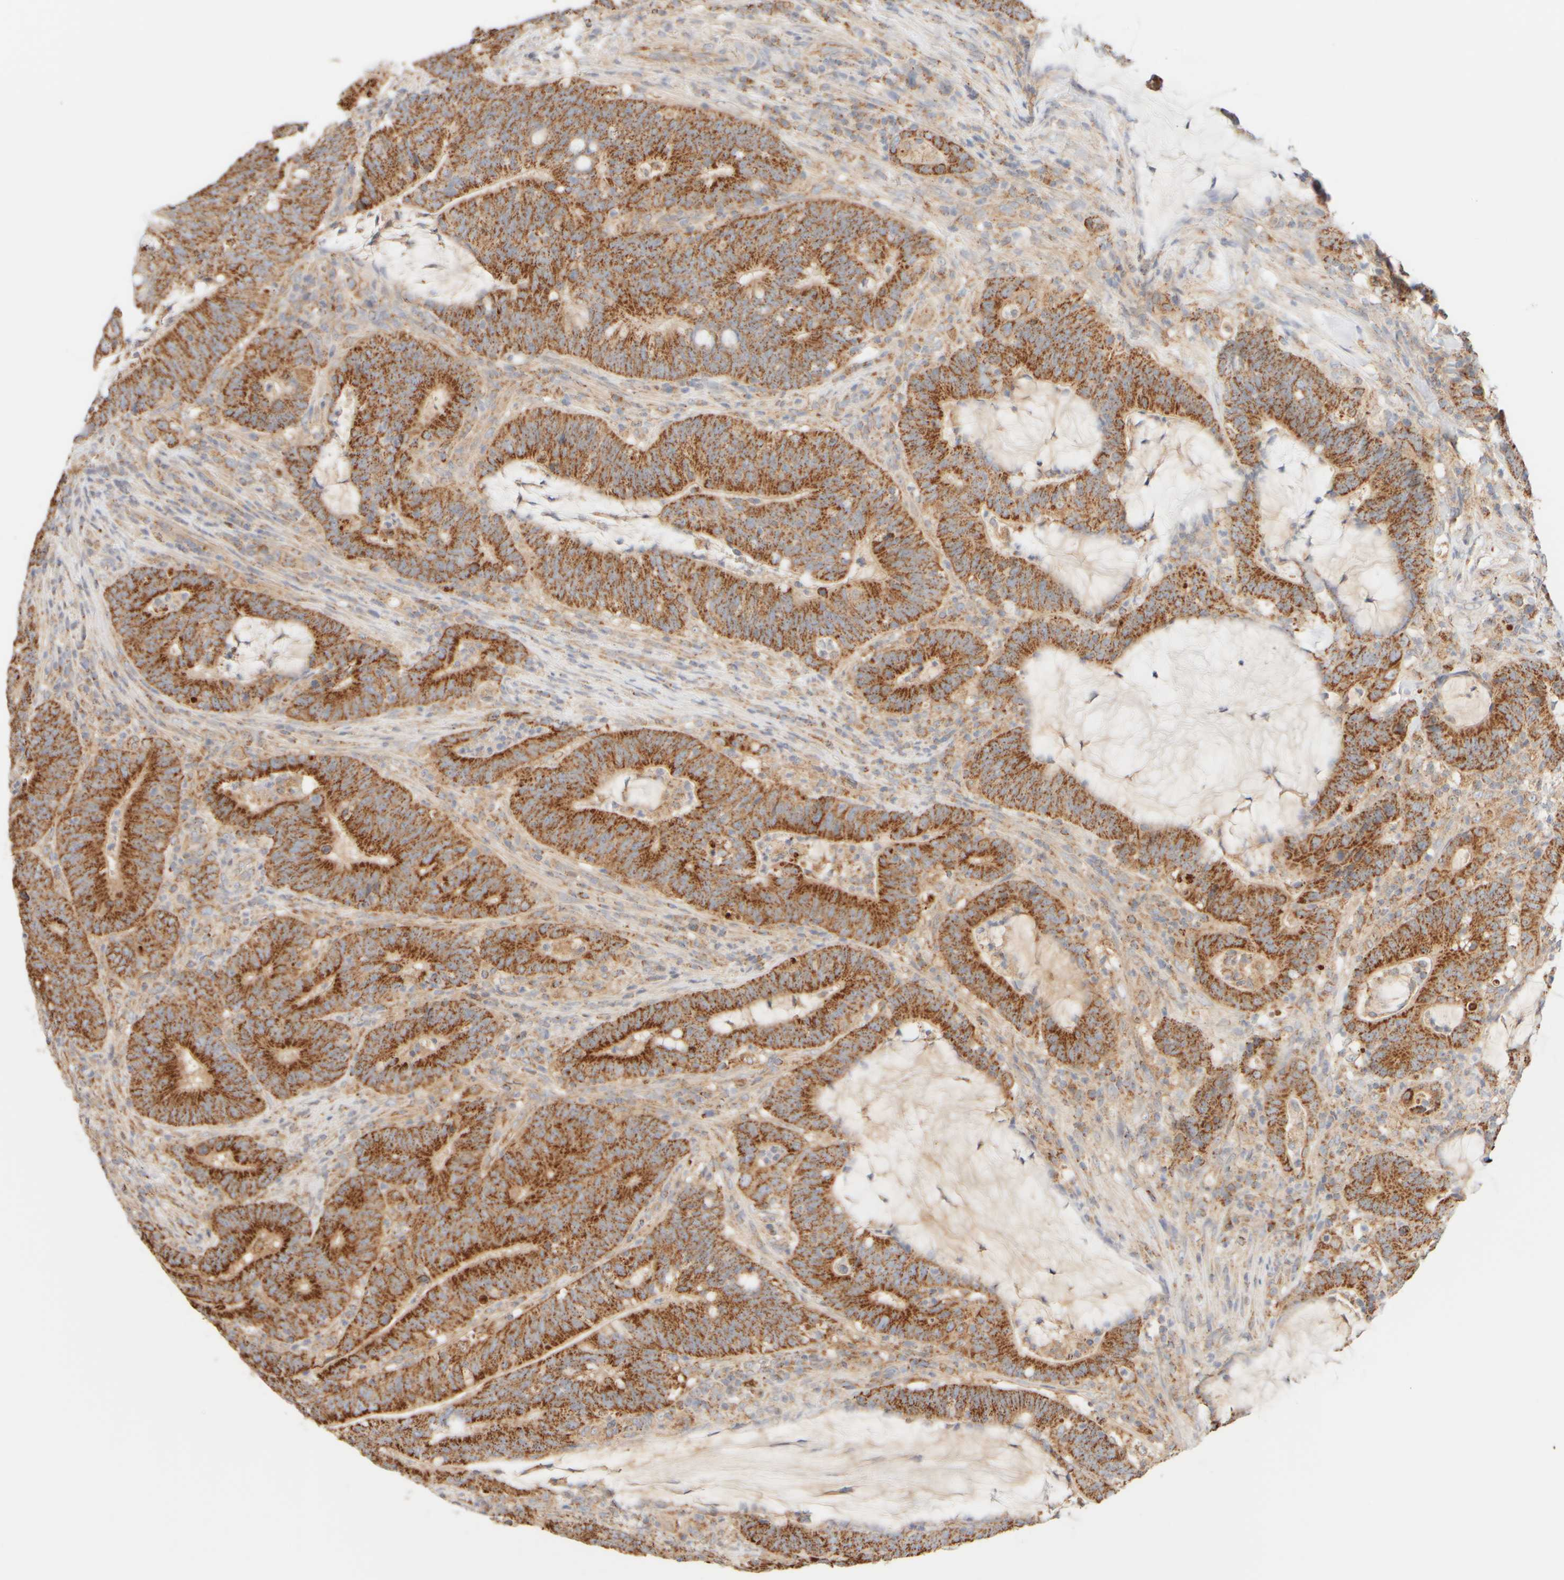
{"staining": {"intensity": "strong", "quantity": ">75%", "location": "cytoplasmic/membranous"}, "tissue": "colorectal cancer", "cell_type": "Tumor cells", "image_type": "cancer", "snomed": [{"axis": "morphology", "description": "Adenocarcinoma, NOS"}, {"axis": "topography", "description": "Colon"}], "caption": "Protein analysis of colorectal adenocarcinoma tissue reveals strong cytoplasmic/membranous expression in approximately >75% of tumor cells. The staining was performed using DAB (3,3'-diaminobenzidine), with brown indicating positive protein expression. Nuclei are stained blue with hematoxylin.", "gene": "APBB2", "patient": {"sex": "female", "age": 66}}